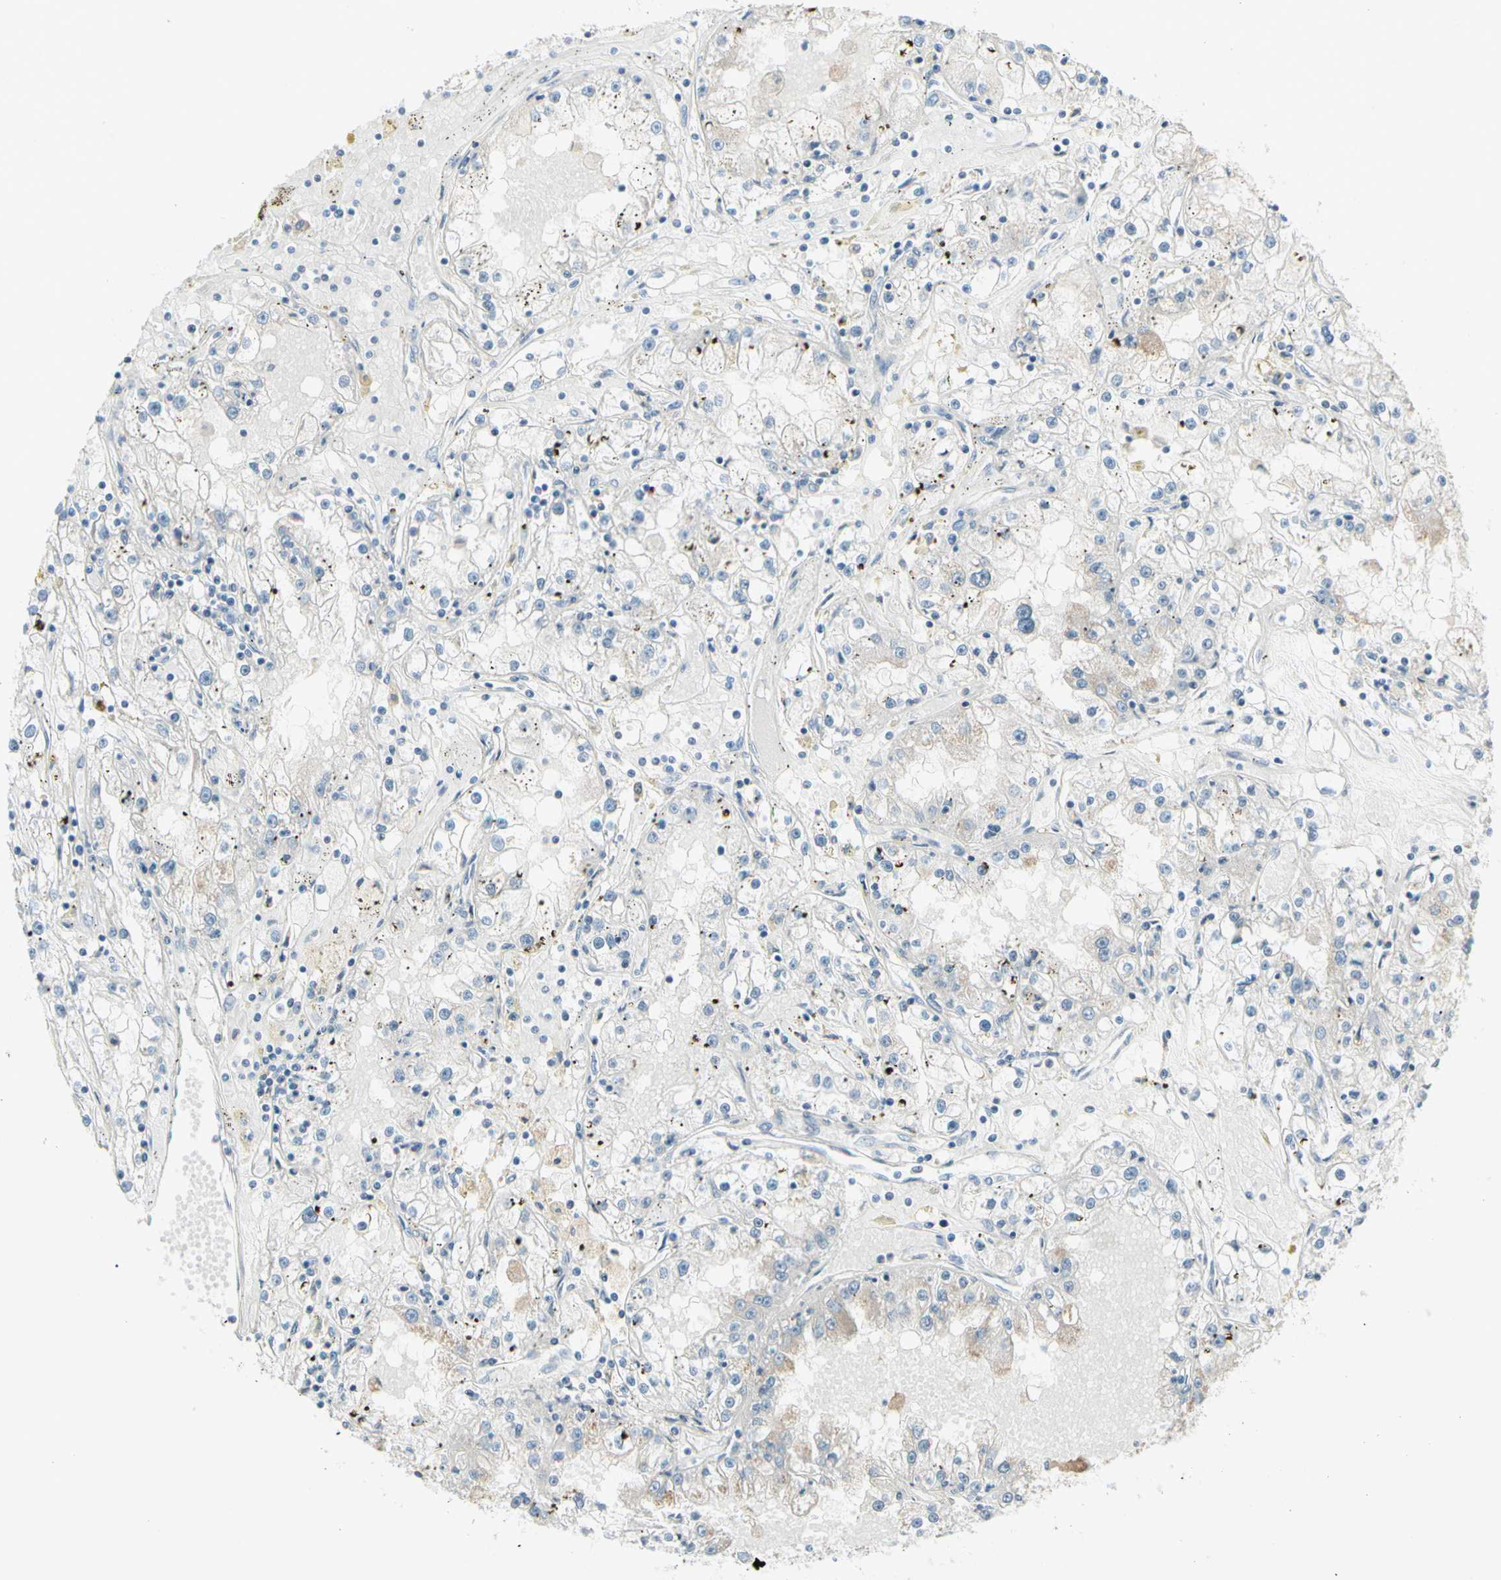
{"staining": {"intensity": "negative", "quantity": "none", "location": "none"}, "tissue": "renal cancer", "cell_type": "Tumor cells", "image_type": "cancer", "snomed": [{"axis": "morphology", "description": "Adenocarcinoma, NOS"}, {"axis": "topography", "description": "Kidney"}], "caption": "This is a micrograph of immunohistochemistry staining of renal adenocarcinoma, which shows no expression in tumor cells. (Immunohistochemistry, brightfield microscopy, high magnification).", "gene": "CYP2E1", "patient": {"sex": "male", "age": 56}}